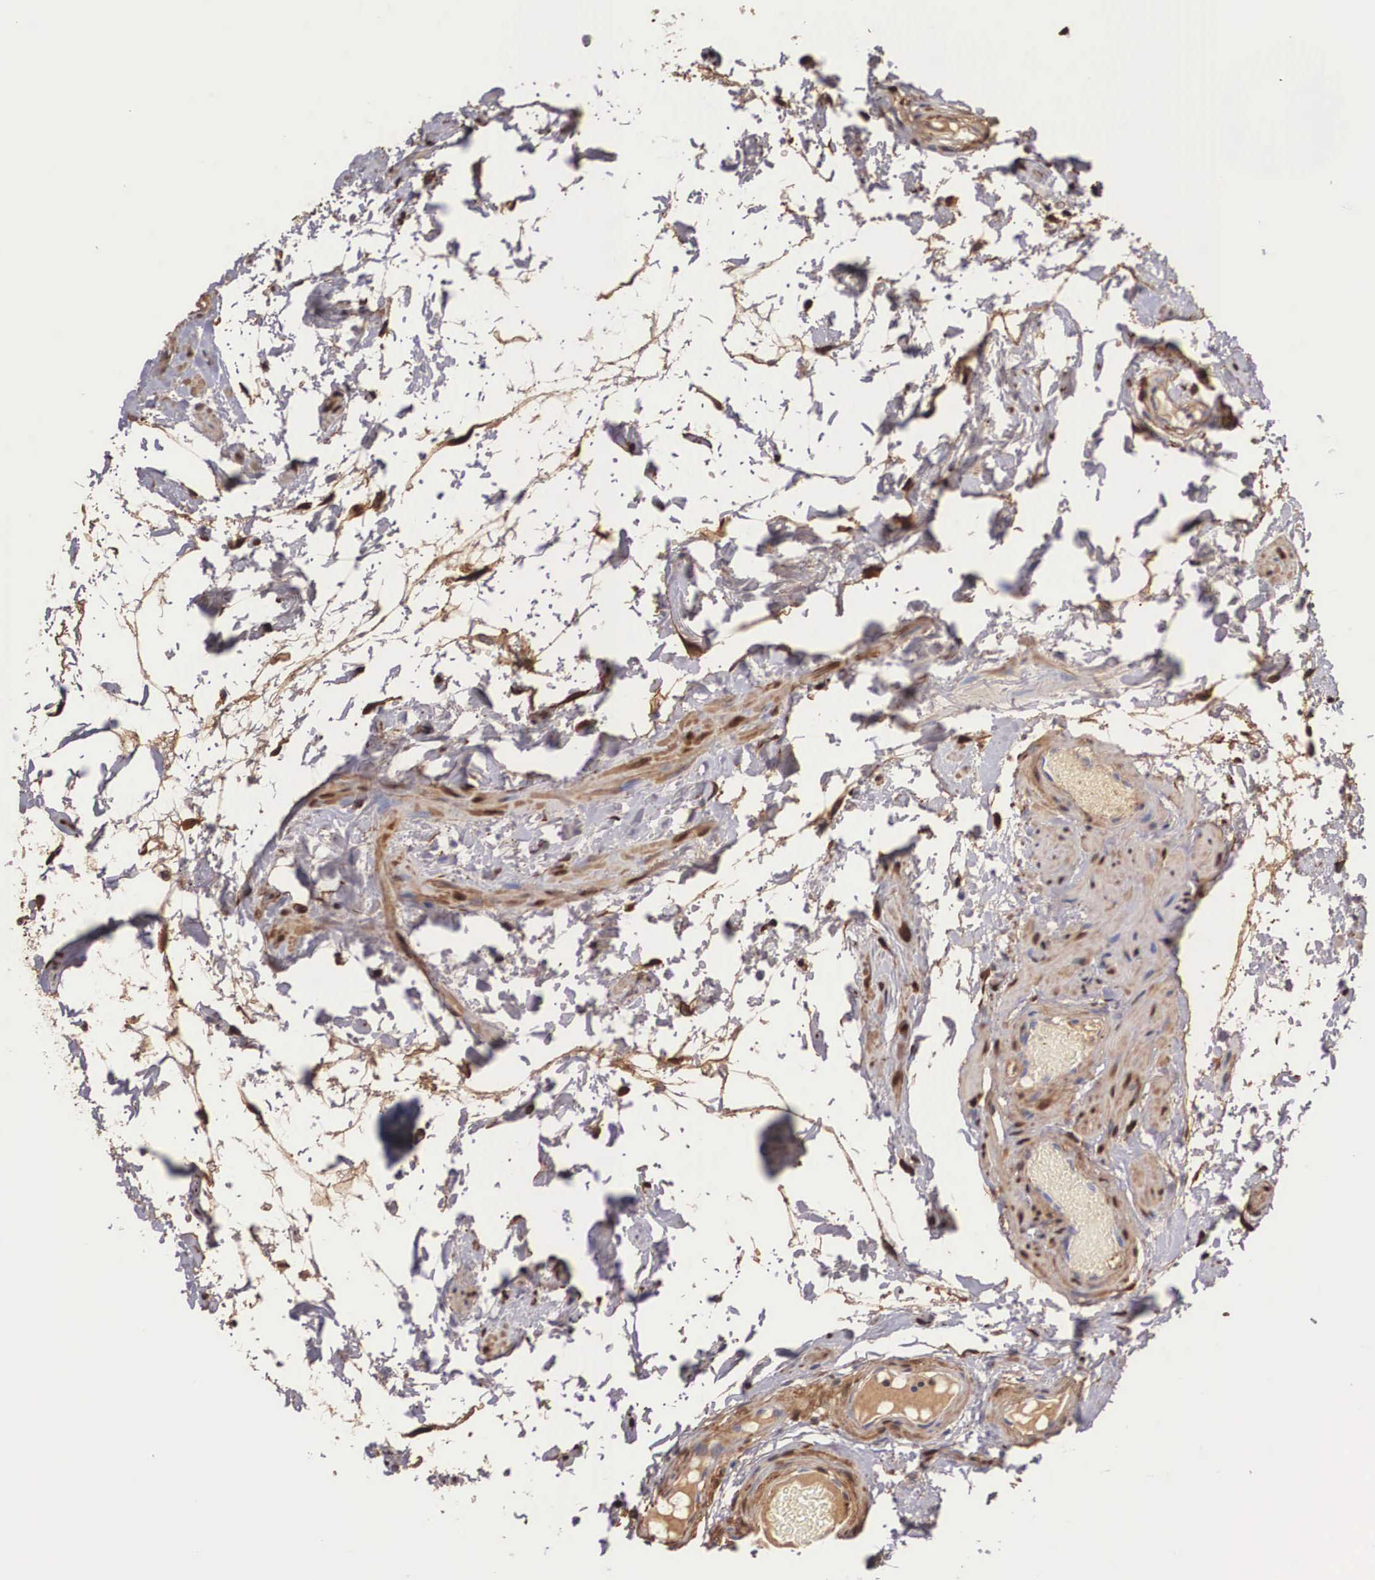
{"staining": {"intensity": "negative", "quantity": "none", "location": "none"}, "tissue": "epididymis", "cell_type": "Glandular cells", "image_type": "normal", "snomed": [{"axis": "morphology", "description": "Normal tissue, NOS"}, {"axis": "topography", "description": "Epididymis"}], "caption": "An immunohistochemistry (IHC) photomicrograph of benign epididymis is shown. There is no staining in glandular cells of epididymis.", "gene": "LGALS1", "patient": {"sex": "male", "age": 52}}